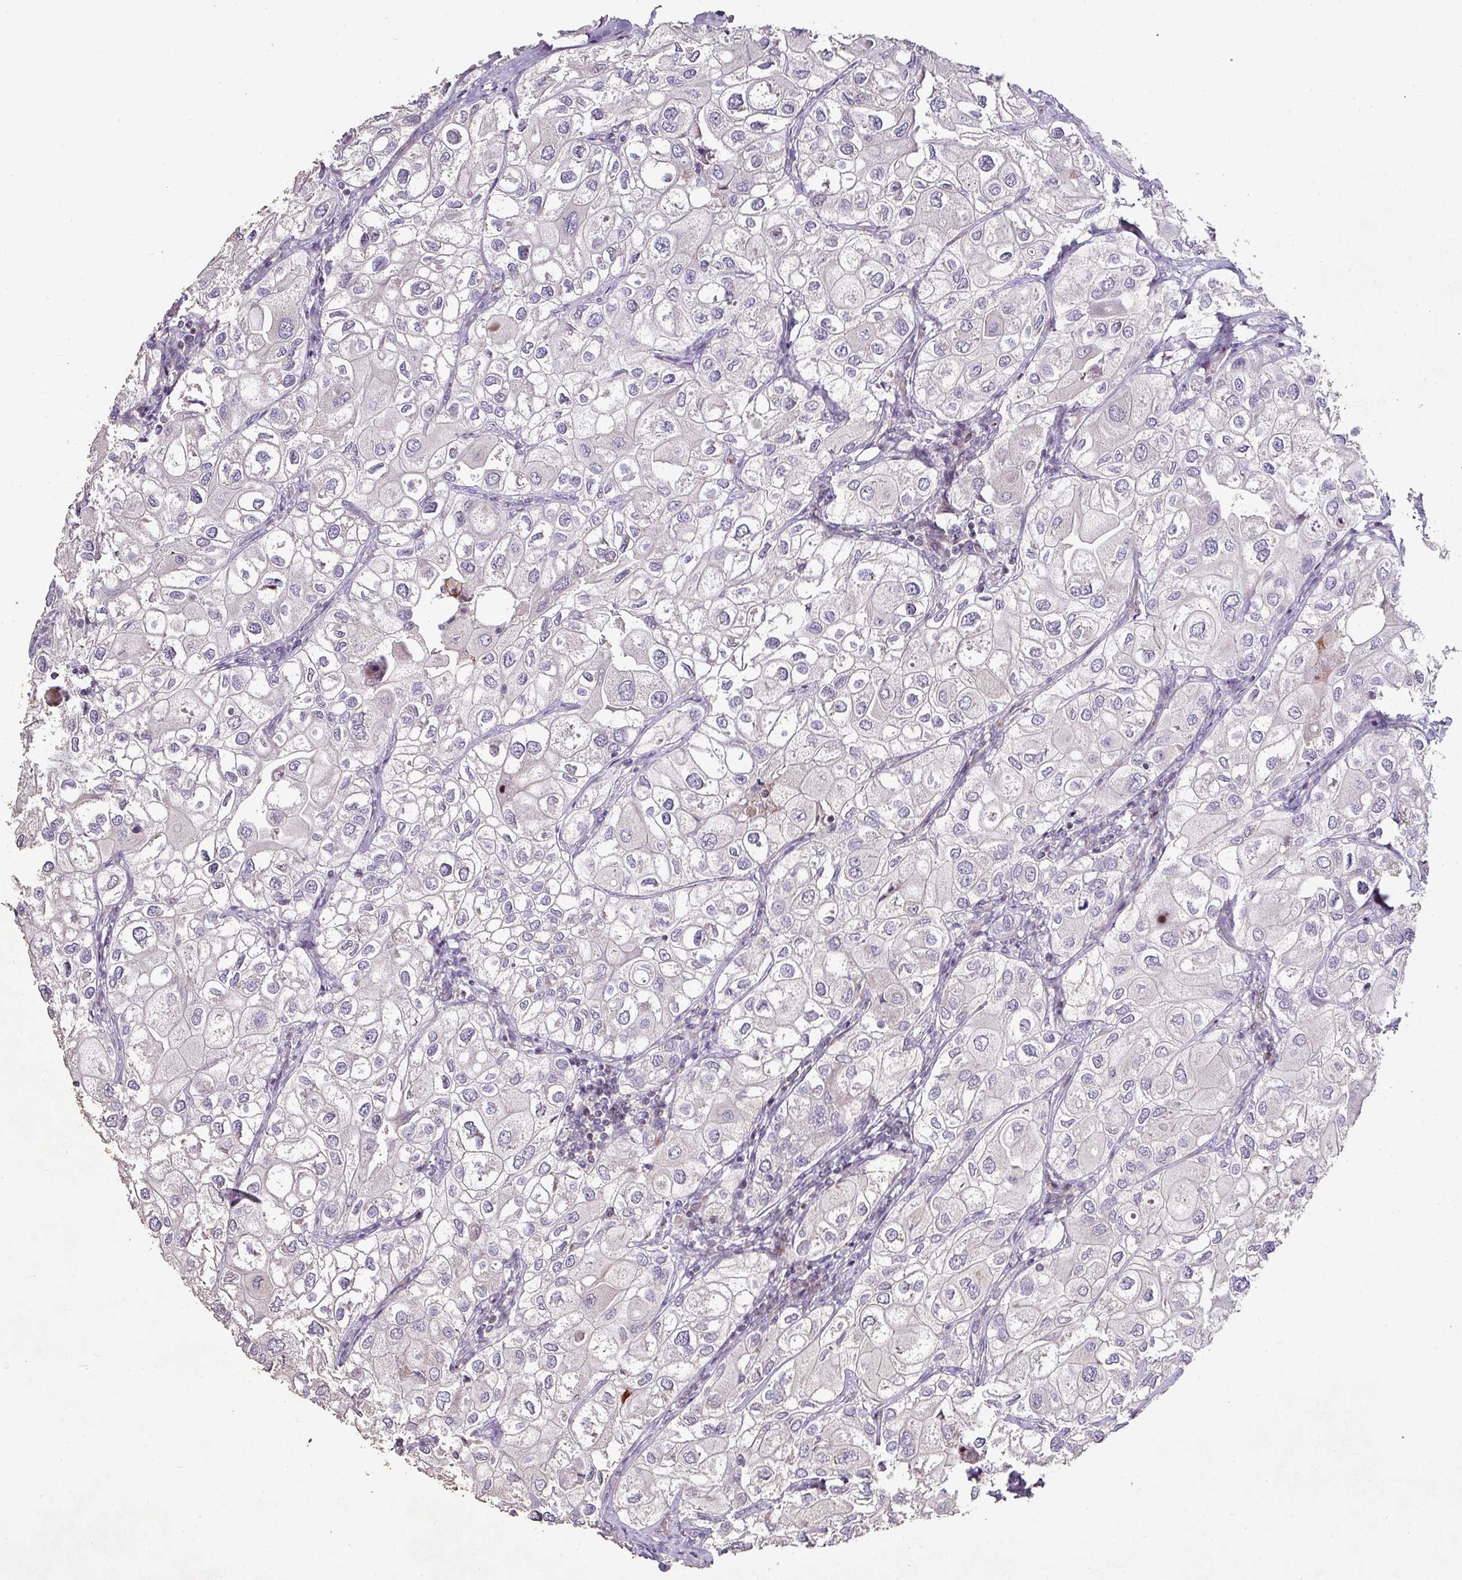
{"staining": {"intensity": "negative", "quantity": "none", "location": "none"}, "tissue": "urothelial cancer", "cell_type": "Tumor cells", "image_type": "cancer", "snomed": [{"axis": "morphology", "description": "Urothelial carcinoma, High grade"}, {"axis": "topography", "description": "Urinary bladder"}], "caption": "Urothelial cancer was stained to show a protein in brown. There is no significant positivity in tumor cells.", "gene": "RPL23A", "patient": {"sex": "male", "age": 64}}